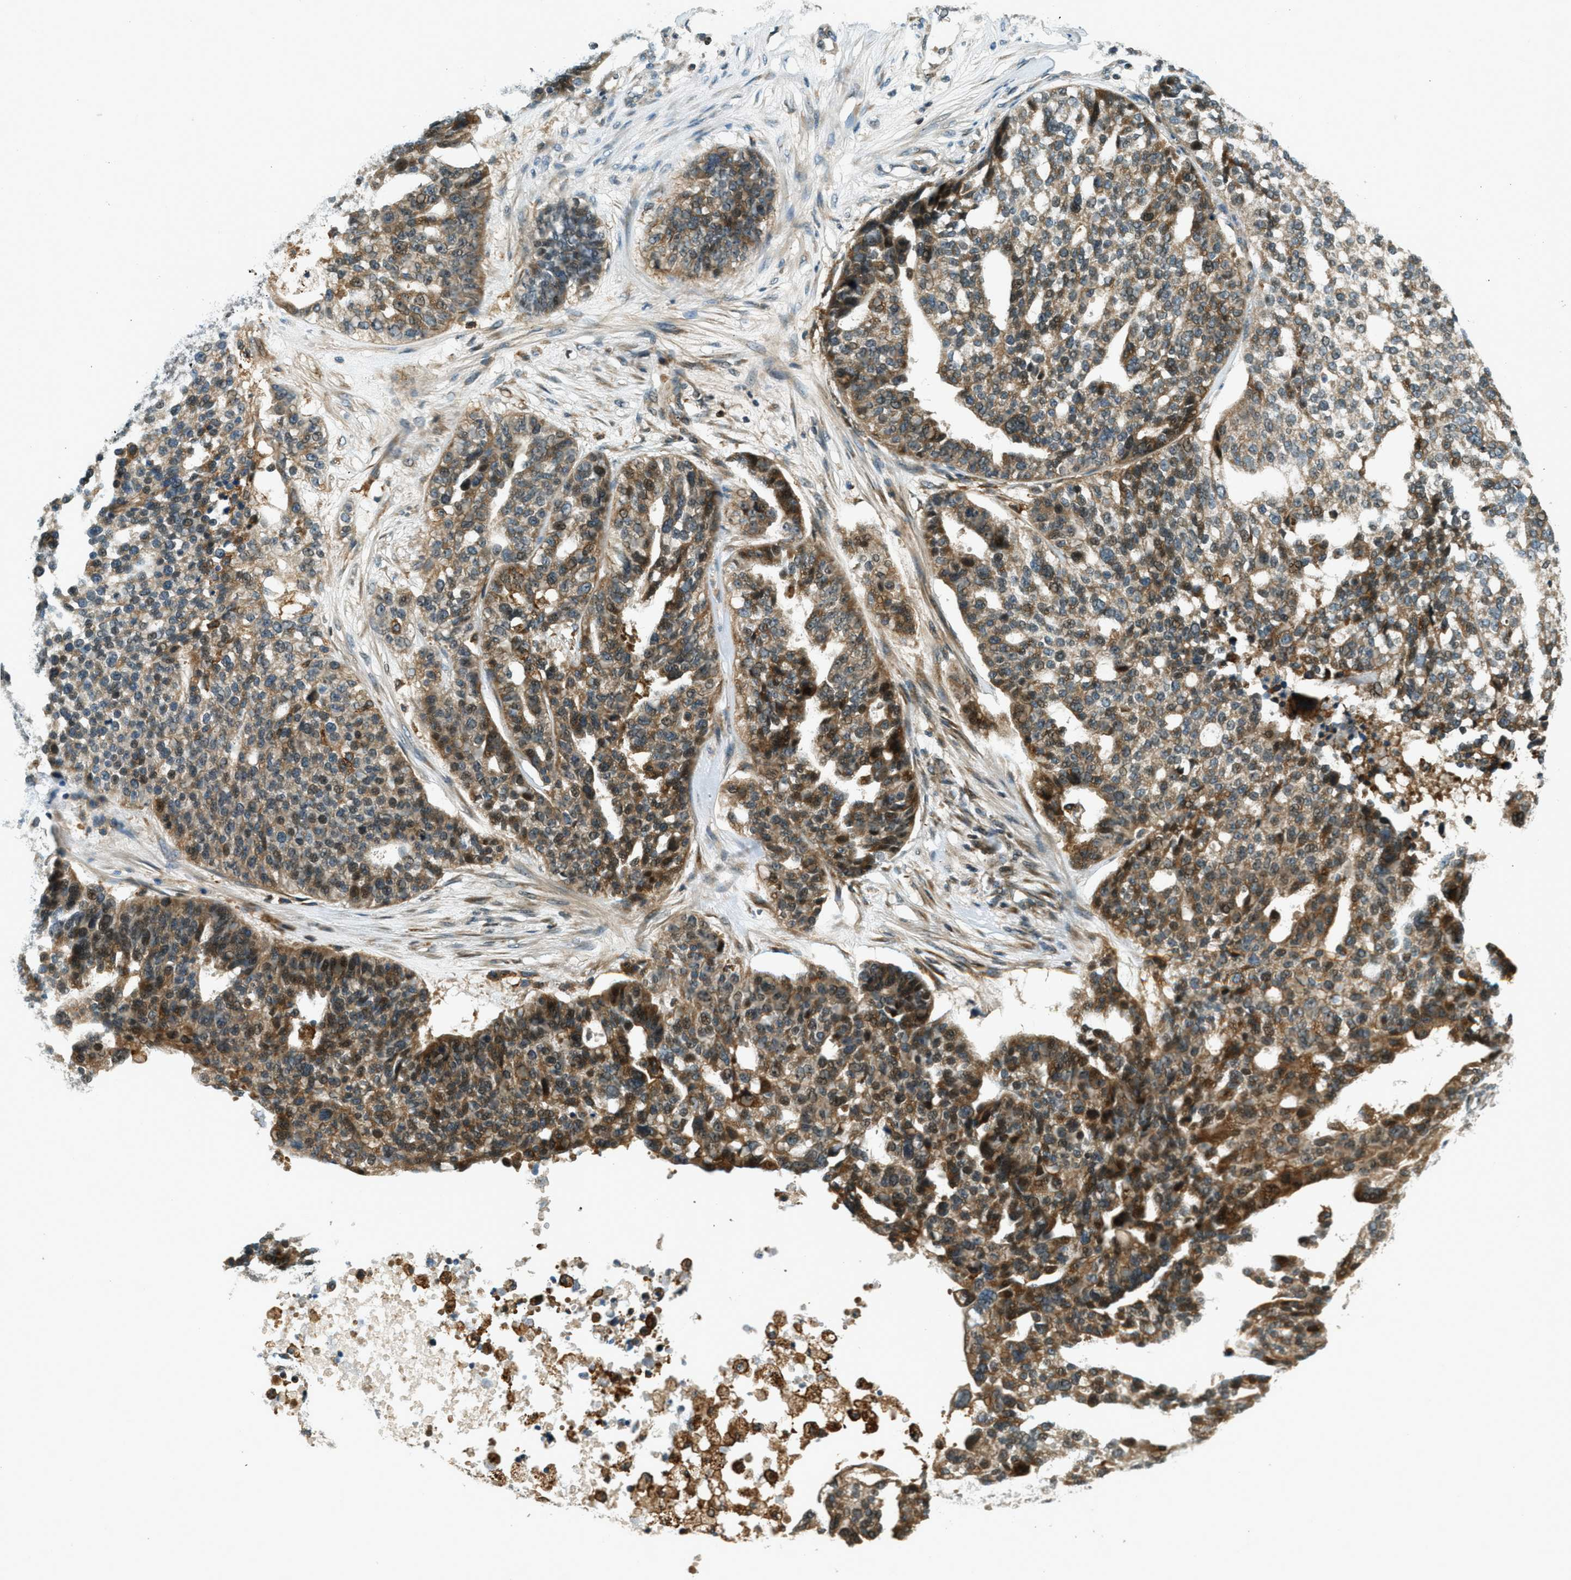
{"staining": {"intensity": "moderate", "quantity": ">75%", "location": "cytoplasmic/membranous,nuclear"}, "tissue": "ovarian cancer", "cell_type": "Tumor cells", "image_type": "cancer", "snomed": [{"axis": "morphology", "description": "Cystadenocarcinoma, serous, NOS"}, {"axis": "topography", "description": "Ovary"}], "caption": "Ovarian serous cystadenocarcinoma was stained to show a protein in brown. There is medium levels of moderate cytoplasmic/membranous and nuclear staining in approximately >75% of tumor cells.", "gene": "PTPN23", "patient": {"sex": "female", "age": 59}}